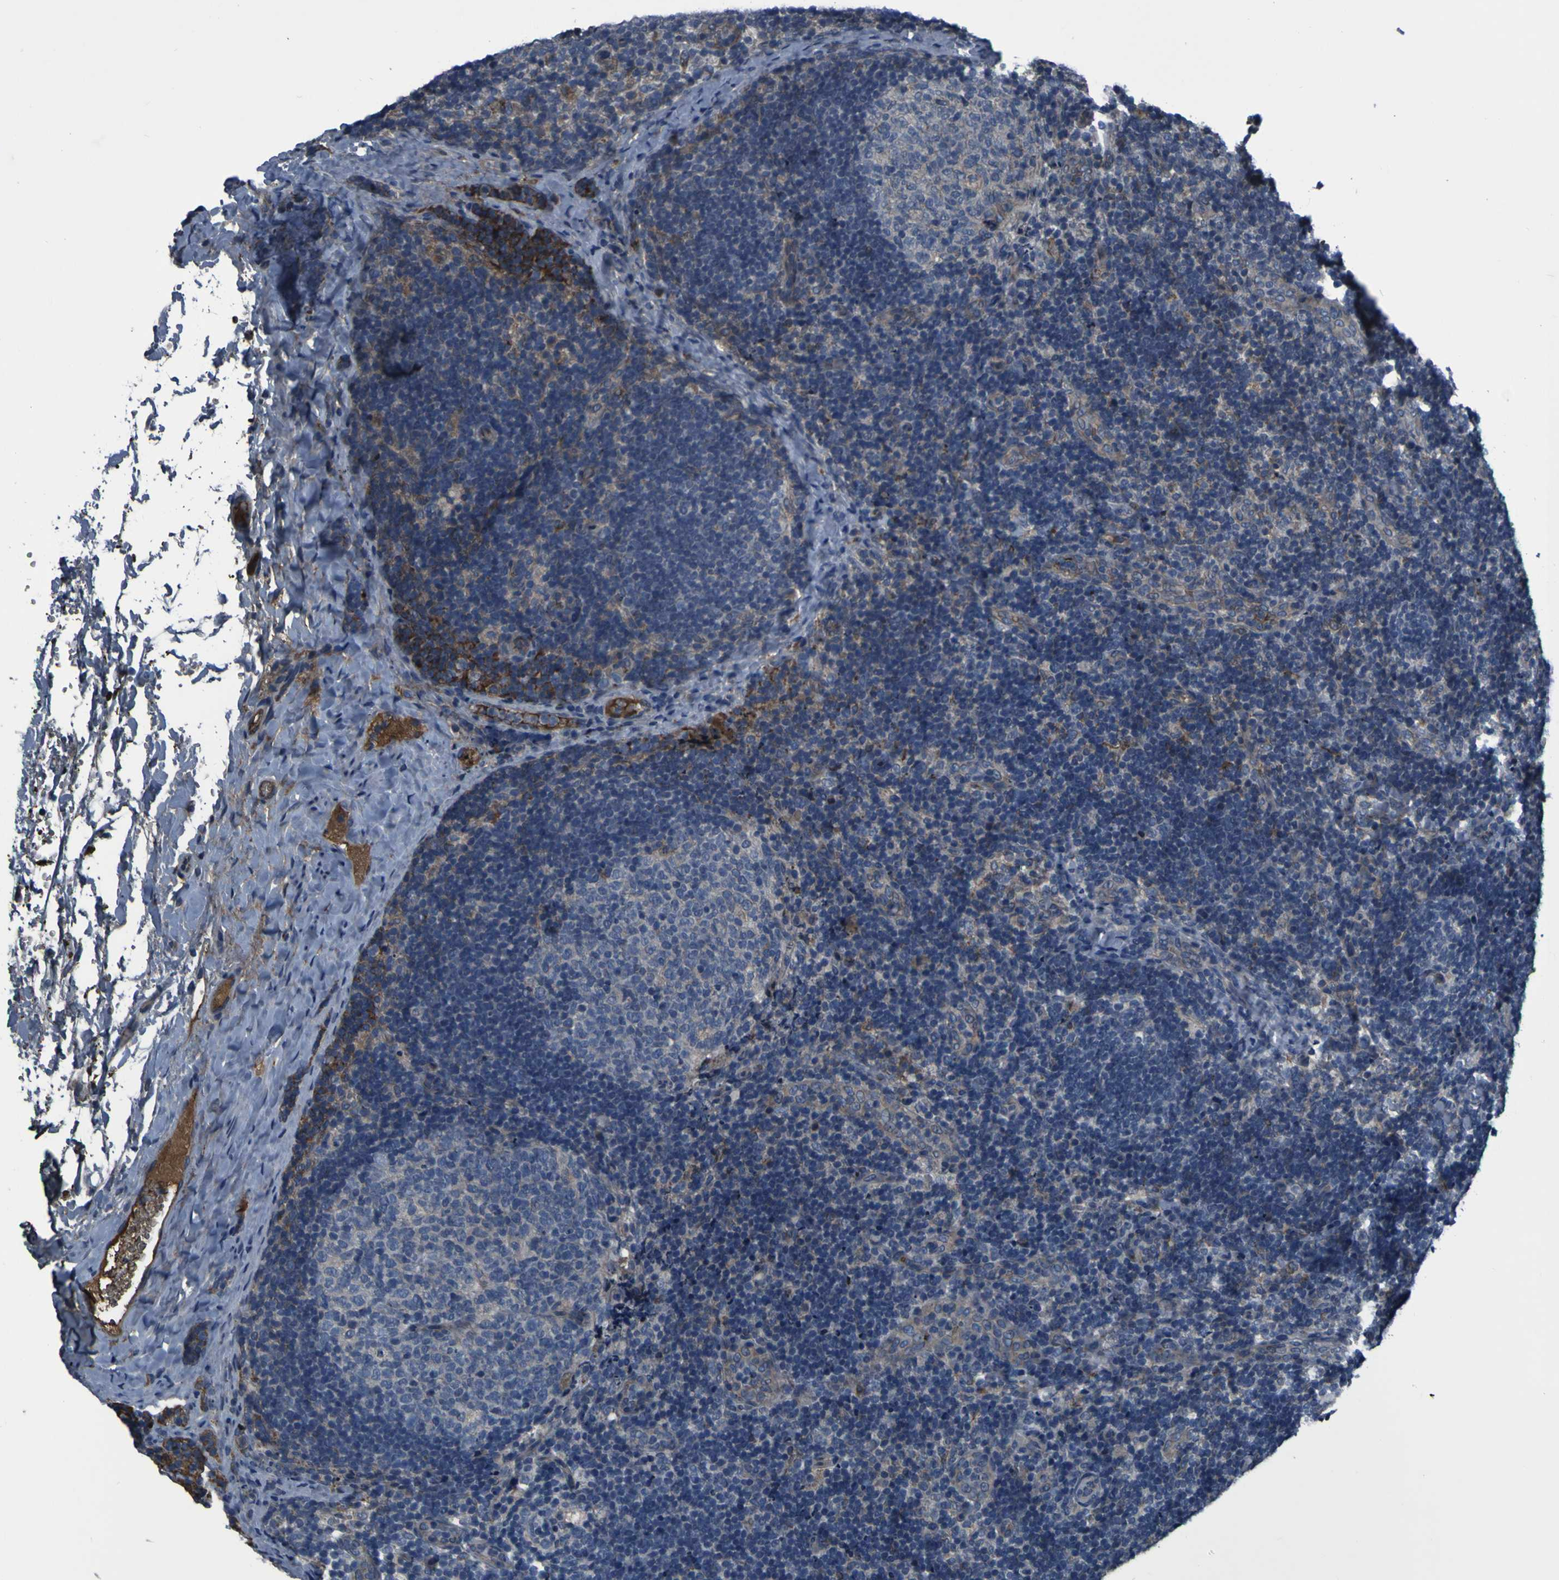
{"staining": {"intensity": "negative", "quantity": "none", "location": "none"}, "tissue": "lymph node", "cell_type": "Germinal center cells", "image_type": "normal", "snomed": [{"axis": "morphology", "description": "Normal tissue, NOS"}, {"axis": "topography", "description": "Lymph node"}], "caption": "Immunohistochemical staining of unremarkable lymph node demonstrates no significant expression in germinal center cells. The staining was performed using DAB to visualize the protein expression in brown, while the nuclei were stained in blue with hematoxylin (Magnification: 20x).", "gene": "GRAMD1A", "patient": {"sex": "female", "age": 14}}